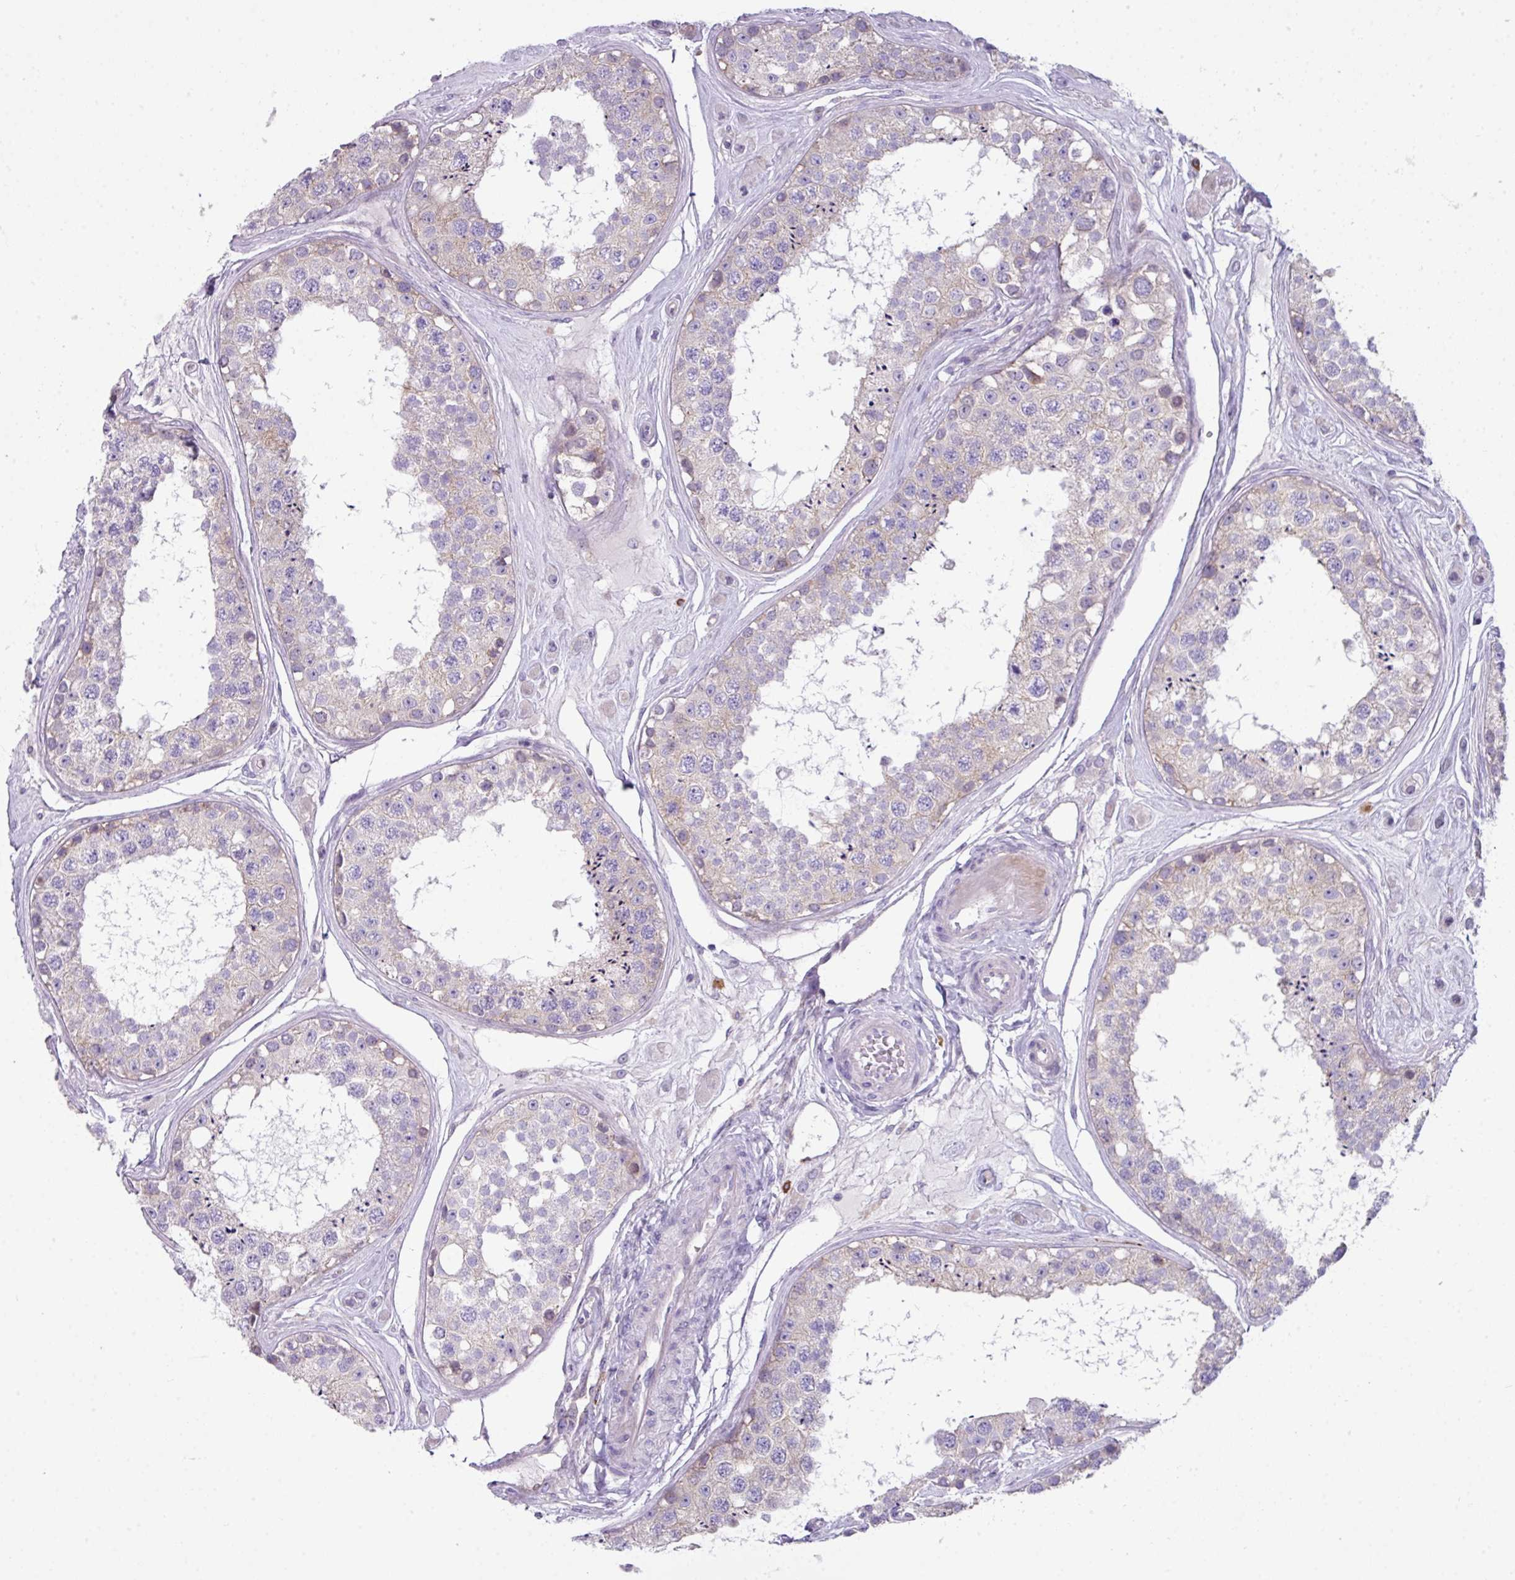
{"staining": {"intensity": "weak", "quantity": "<25%", "location": "cytoplasmic/membranous"}, "tissue": "testis", "cell_type": "Cells in seminiferous ducts", "image_type": "normal", "snomed": [{"axis": "morphology", "description": "Normal tissue, NOS"}, {"axis": "topography", "description": "Testis"}], "caption": "A photomicrograph of human testis is negative for staining in cells in seminiferous ducts. (IHC, brightfield microscopy, high magnification).", "gene": "ABCC5", "patient": {"sex": "male", "age": 25}}